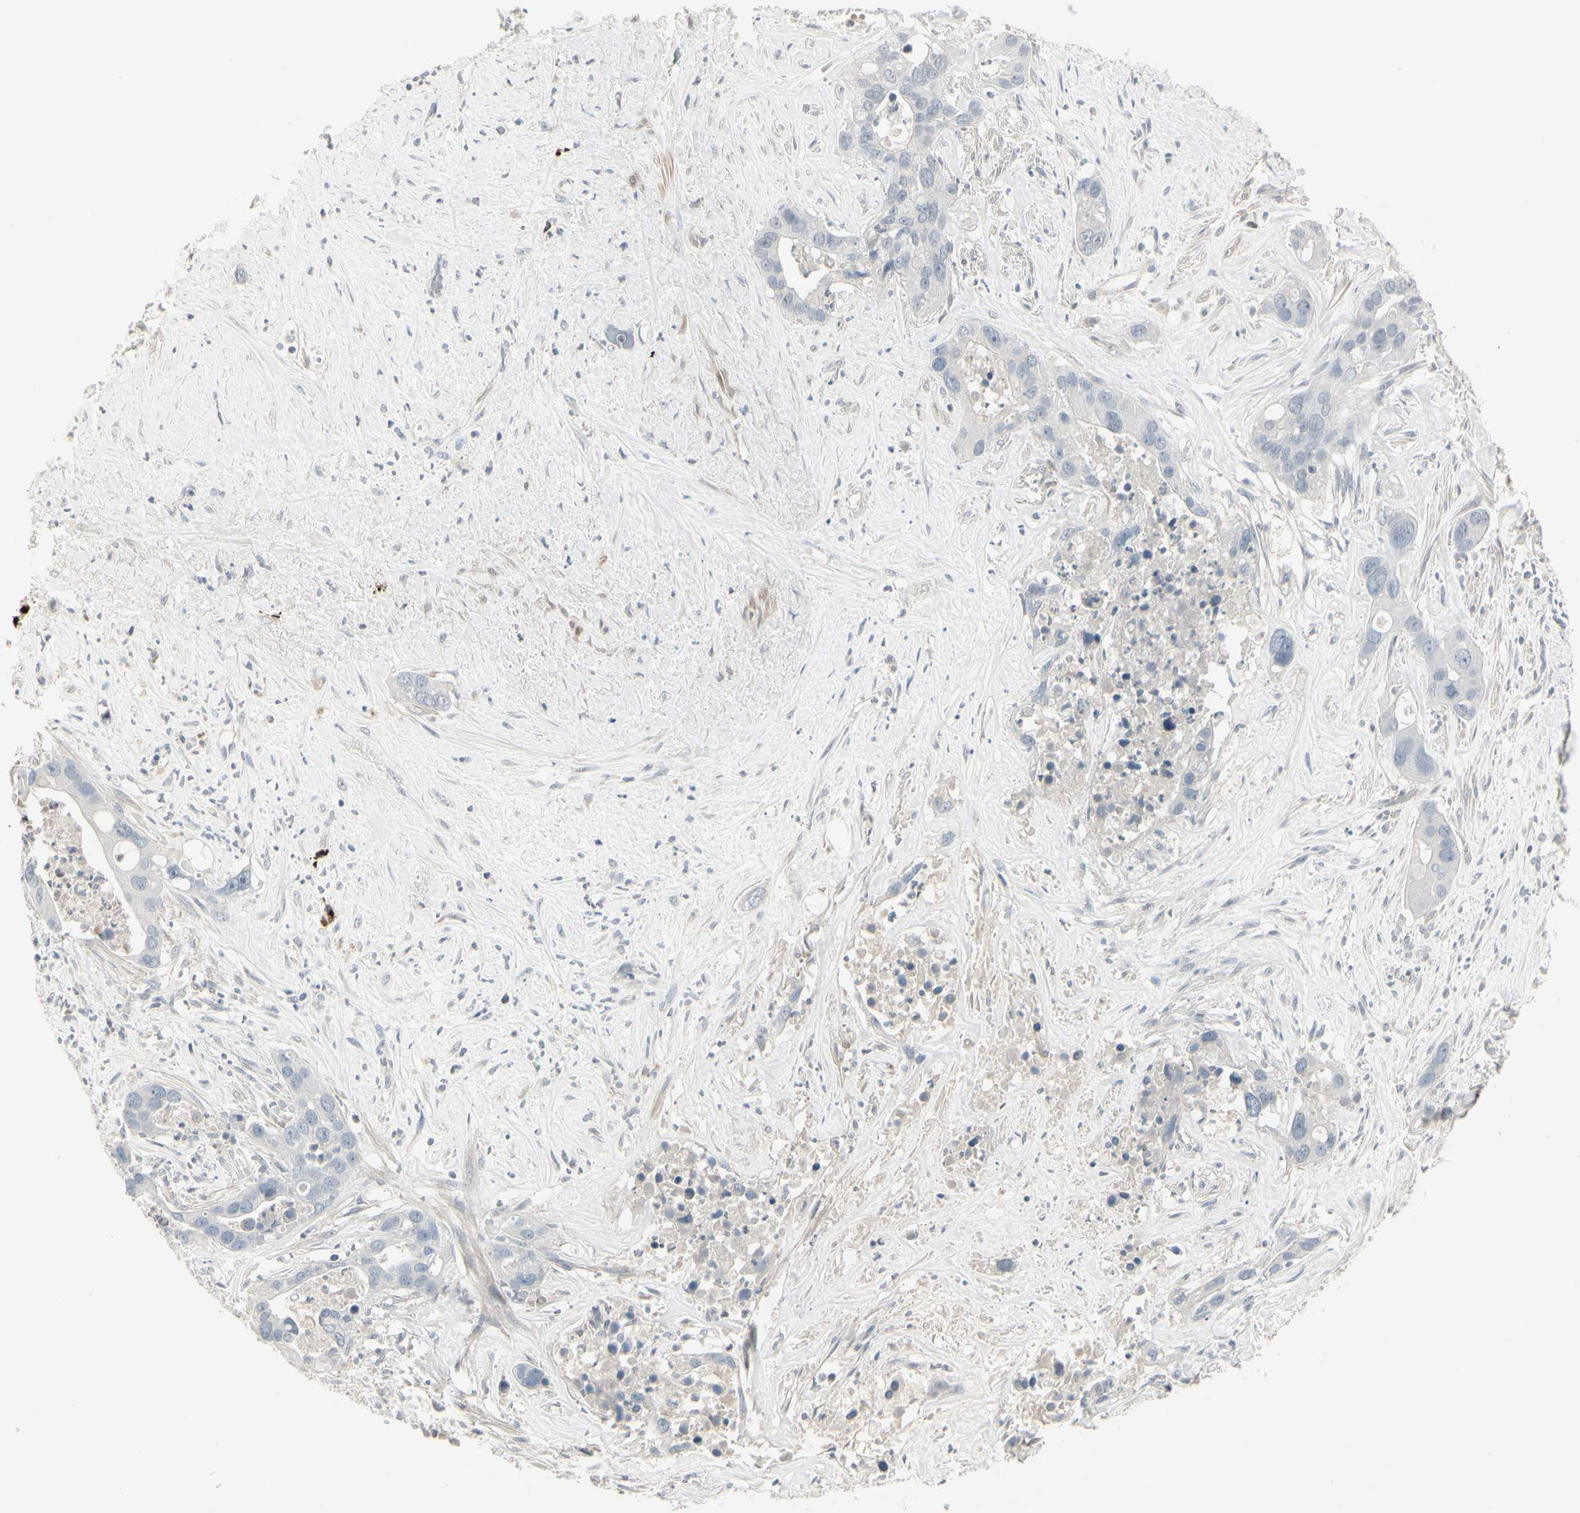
{"staining": {"intensity": "negative", "quantity": "none", "location": "none"}, "tissue": "liver cancer", "cell_type": "Tumor cells", "image_type": "cancer", "snomed": [{"axis": "morphology", "description": "Cholangiocarcinoma"}, {"axis": "topography", "description": "Liver"}], "caption": "The histopathology image shows no staining of tumor cells in liver cholangiocarcinoma.", "gene": "DMPK", "patient": {"sex": "female", "age": 65}}